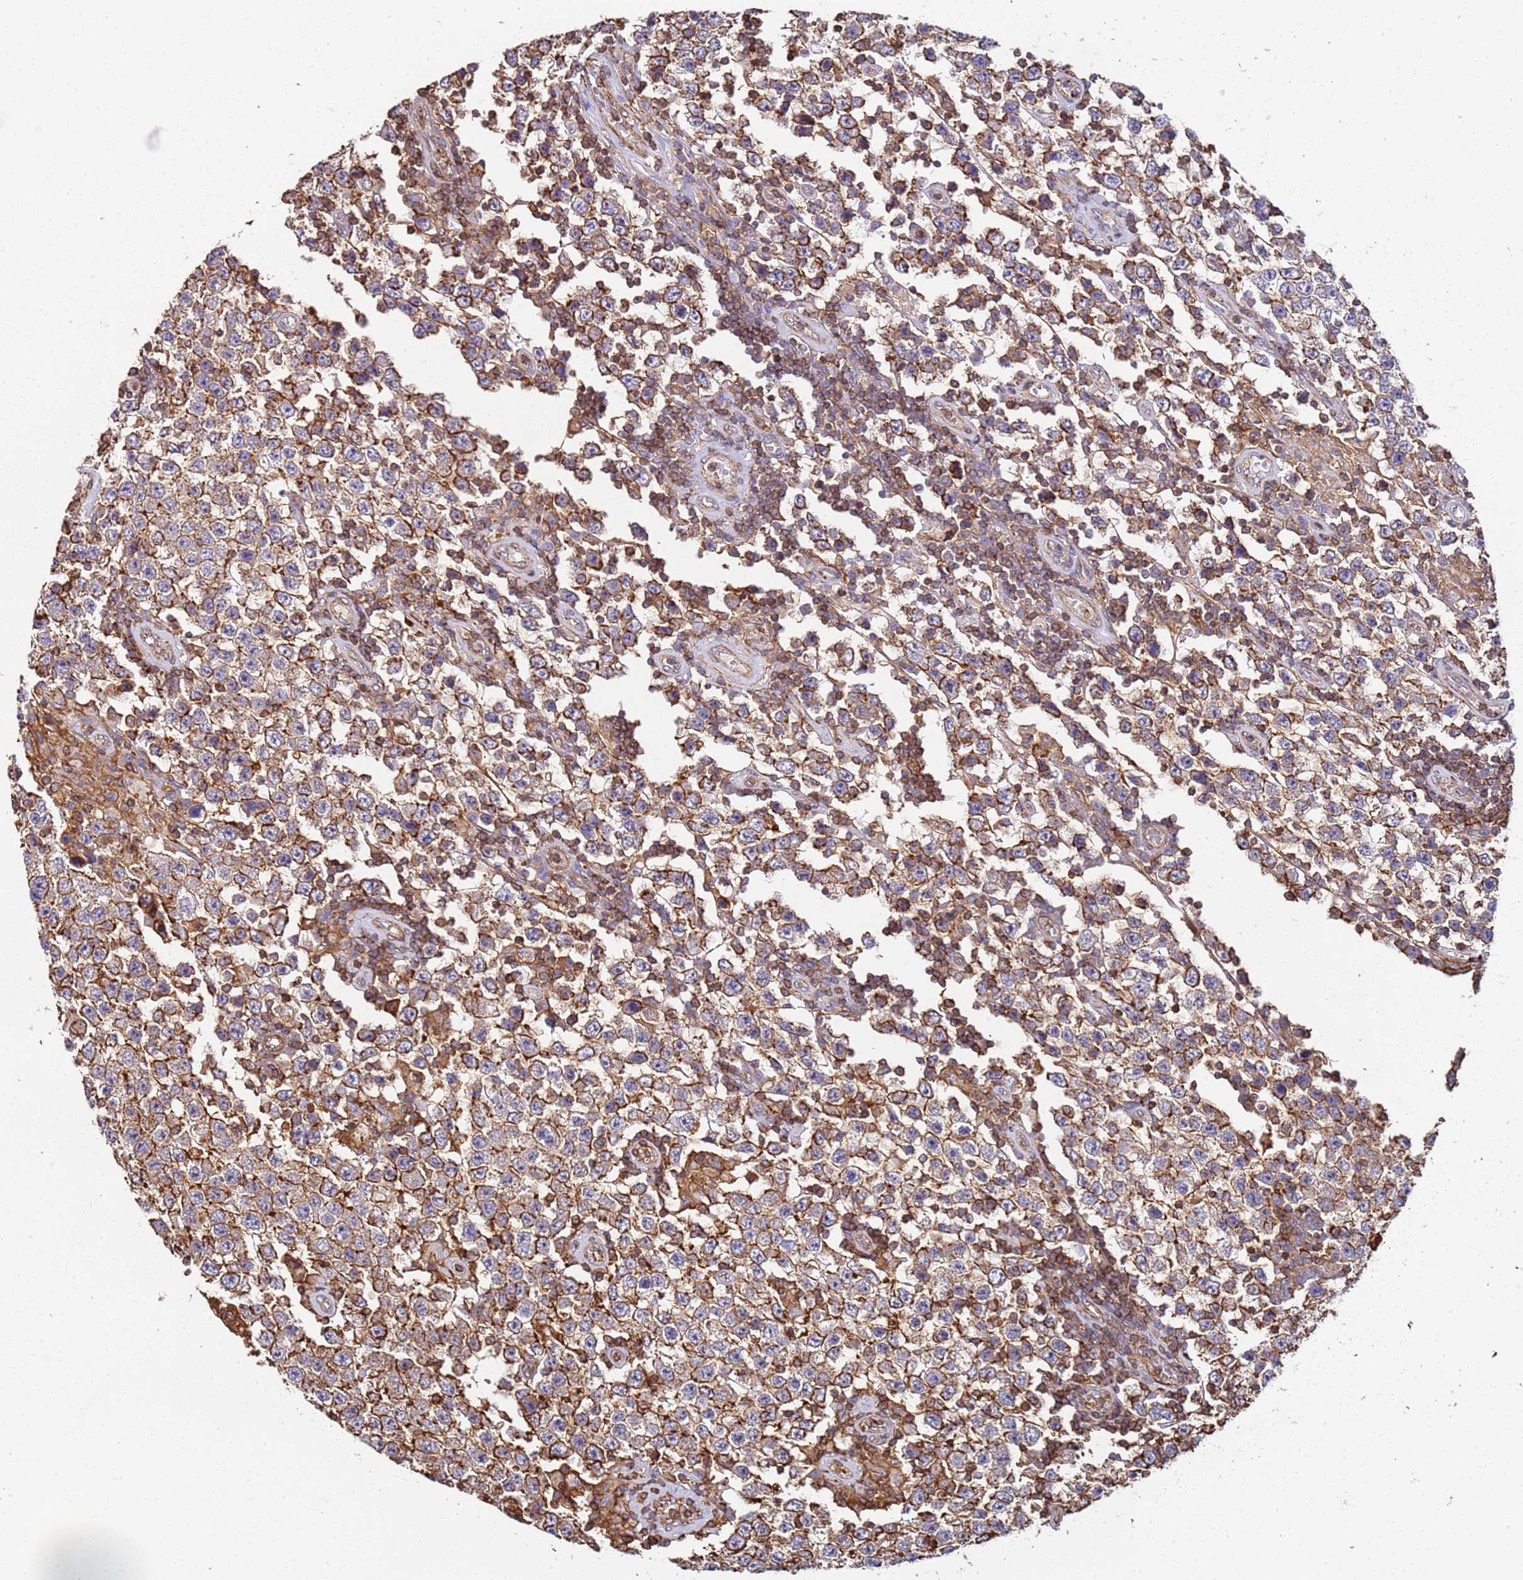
{"staining": {"intensity": "moderate", "quantity": "25%-75%", "location": "cytoplasmic/membranous"}, "tissue": "testis cancer", "cell_type": "Tumor cells", "image_type": "cancer", "snomed": [{"axis": "morphology", "description": "Normal tissue, NOS"}, {"axis": "morphology", "description": "Urothelial carcinoma, High grade"}, {"axis": "morphology", "description": "Seminoma, NOS"}, {"axis": "morphology", "description": "Carcinoma, Embryonal, NOS"}, {"axis": "topography", "description": "Urinary bladder"}, {"axis": "topography", "description": "Testis"}], "caption": "High-power microscopy captured an immunohistochemistry (IHC) histopathology image of testis cancer, revealing moderate cytoplasmic/membranous positivity in approximately 25%-75% of tumor cells. The staining was performed using DAB, with brown indicating positive protein expression. Nuclei are stained blue with hematoxylin.", "gene": "CYP2U1", "patient": {"sex": "male", "age": 41}}